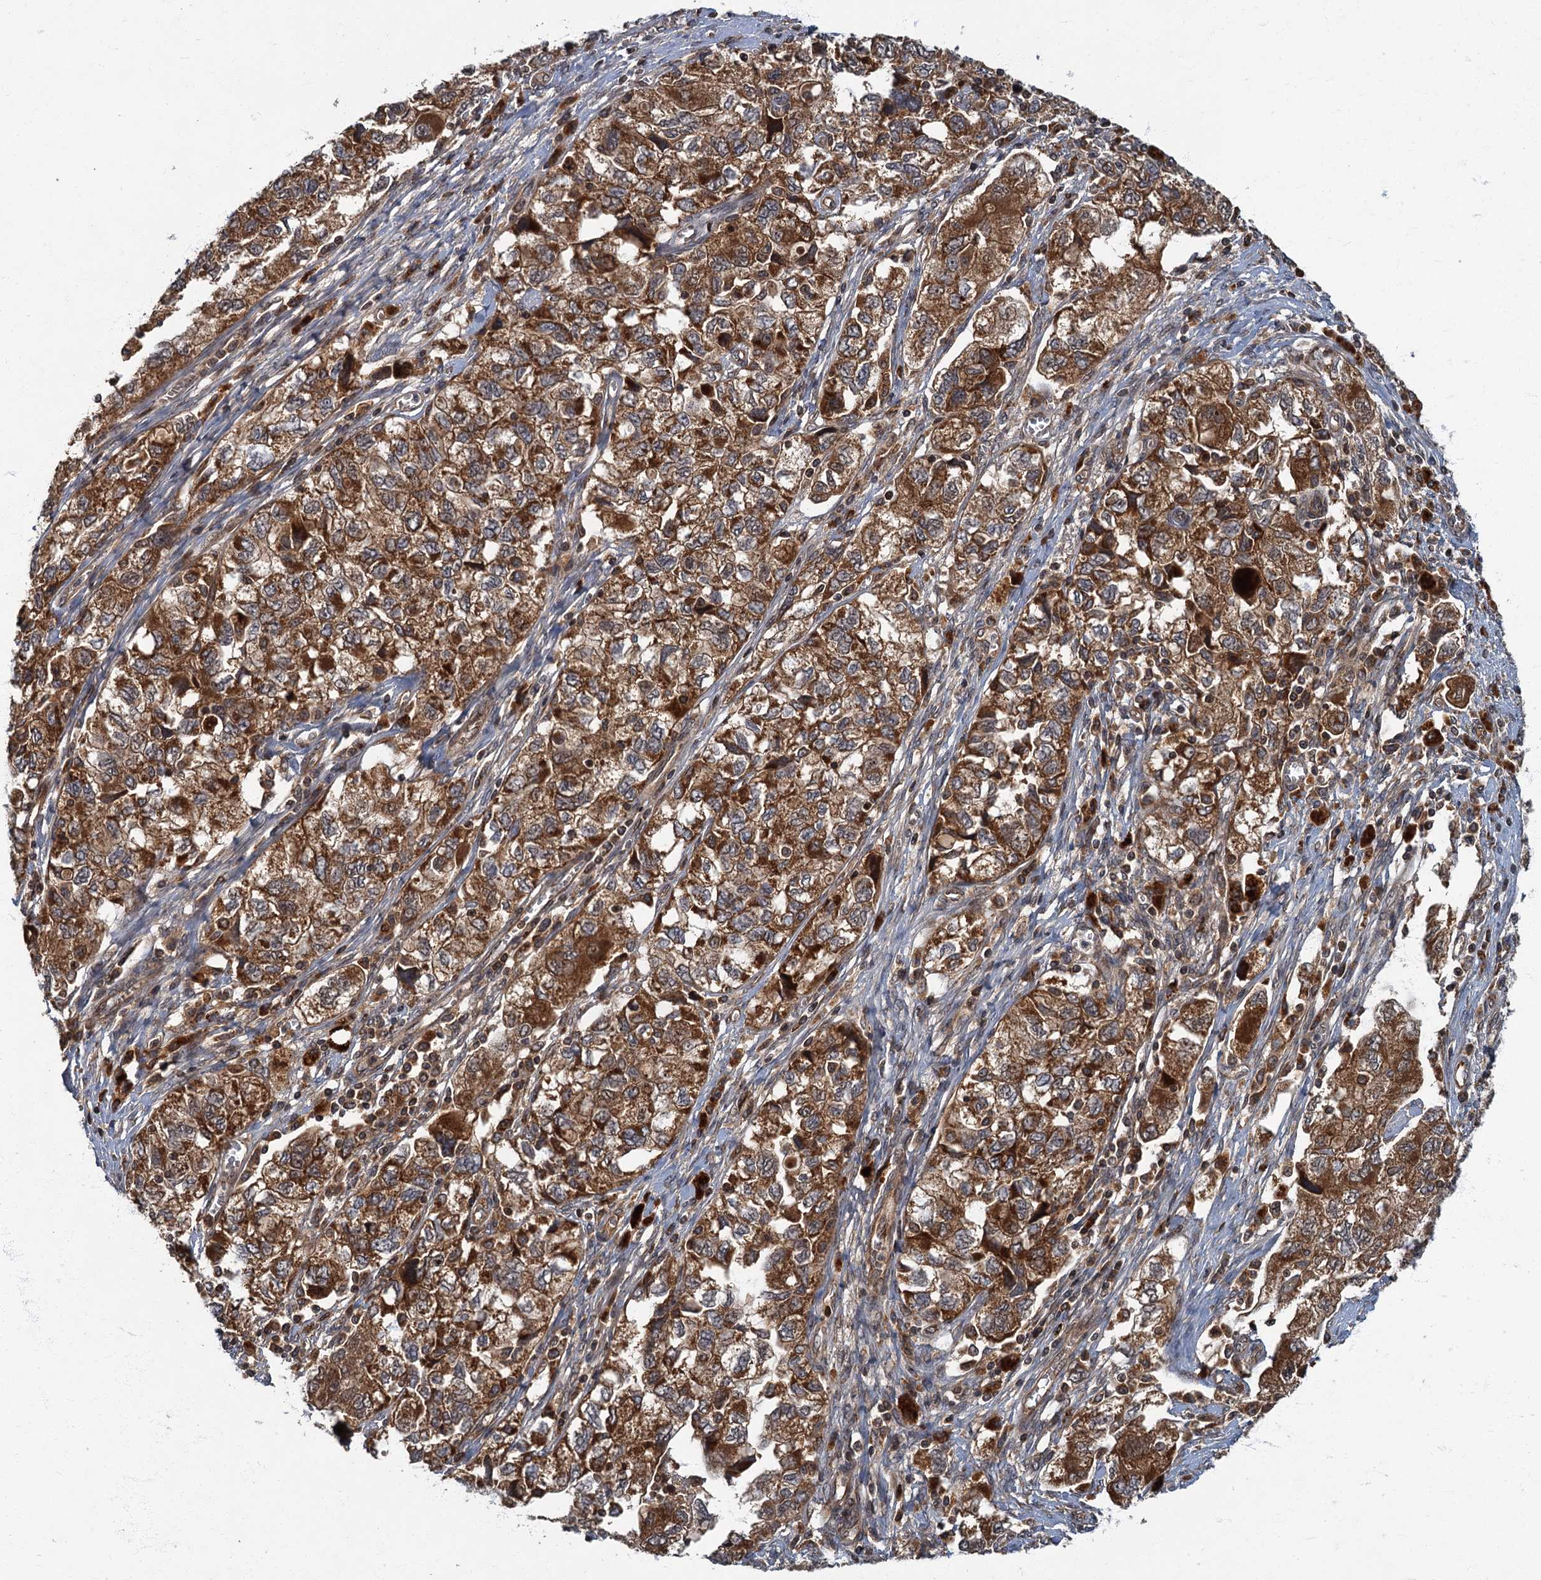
{"staining": {"intensity": "strong", "quantity": ">75%", "location": "cytoplasmic/membranous"}, "tissue": "ovarian cancer", "cell_type": "Tumor cells", "image_type": "cancer", "snomed": [{"axis": "morphology", "description": "Carcinoma, NOS"}, {"axis": "morphology", "description": "Cystadenocarcinoma, serous, NOS"}, {"axis": "topography", "description": "Ovary"}], "caption": "Protein expression analysis of human ovarian cancer (carcinoma) reveals strong cytoplasmic/membranous expression in approximately >75% of tumor cells. (Brightfield microscopy of DAB IHC at high magnification).", "gene": "SLC11A2", "patient": {"sex": "female", "age": 69}}